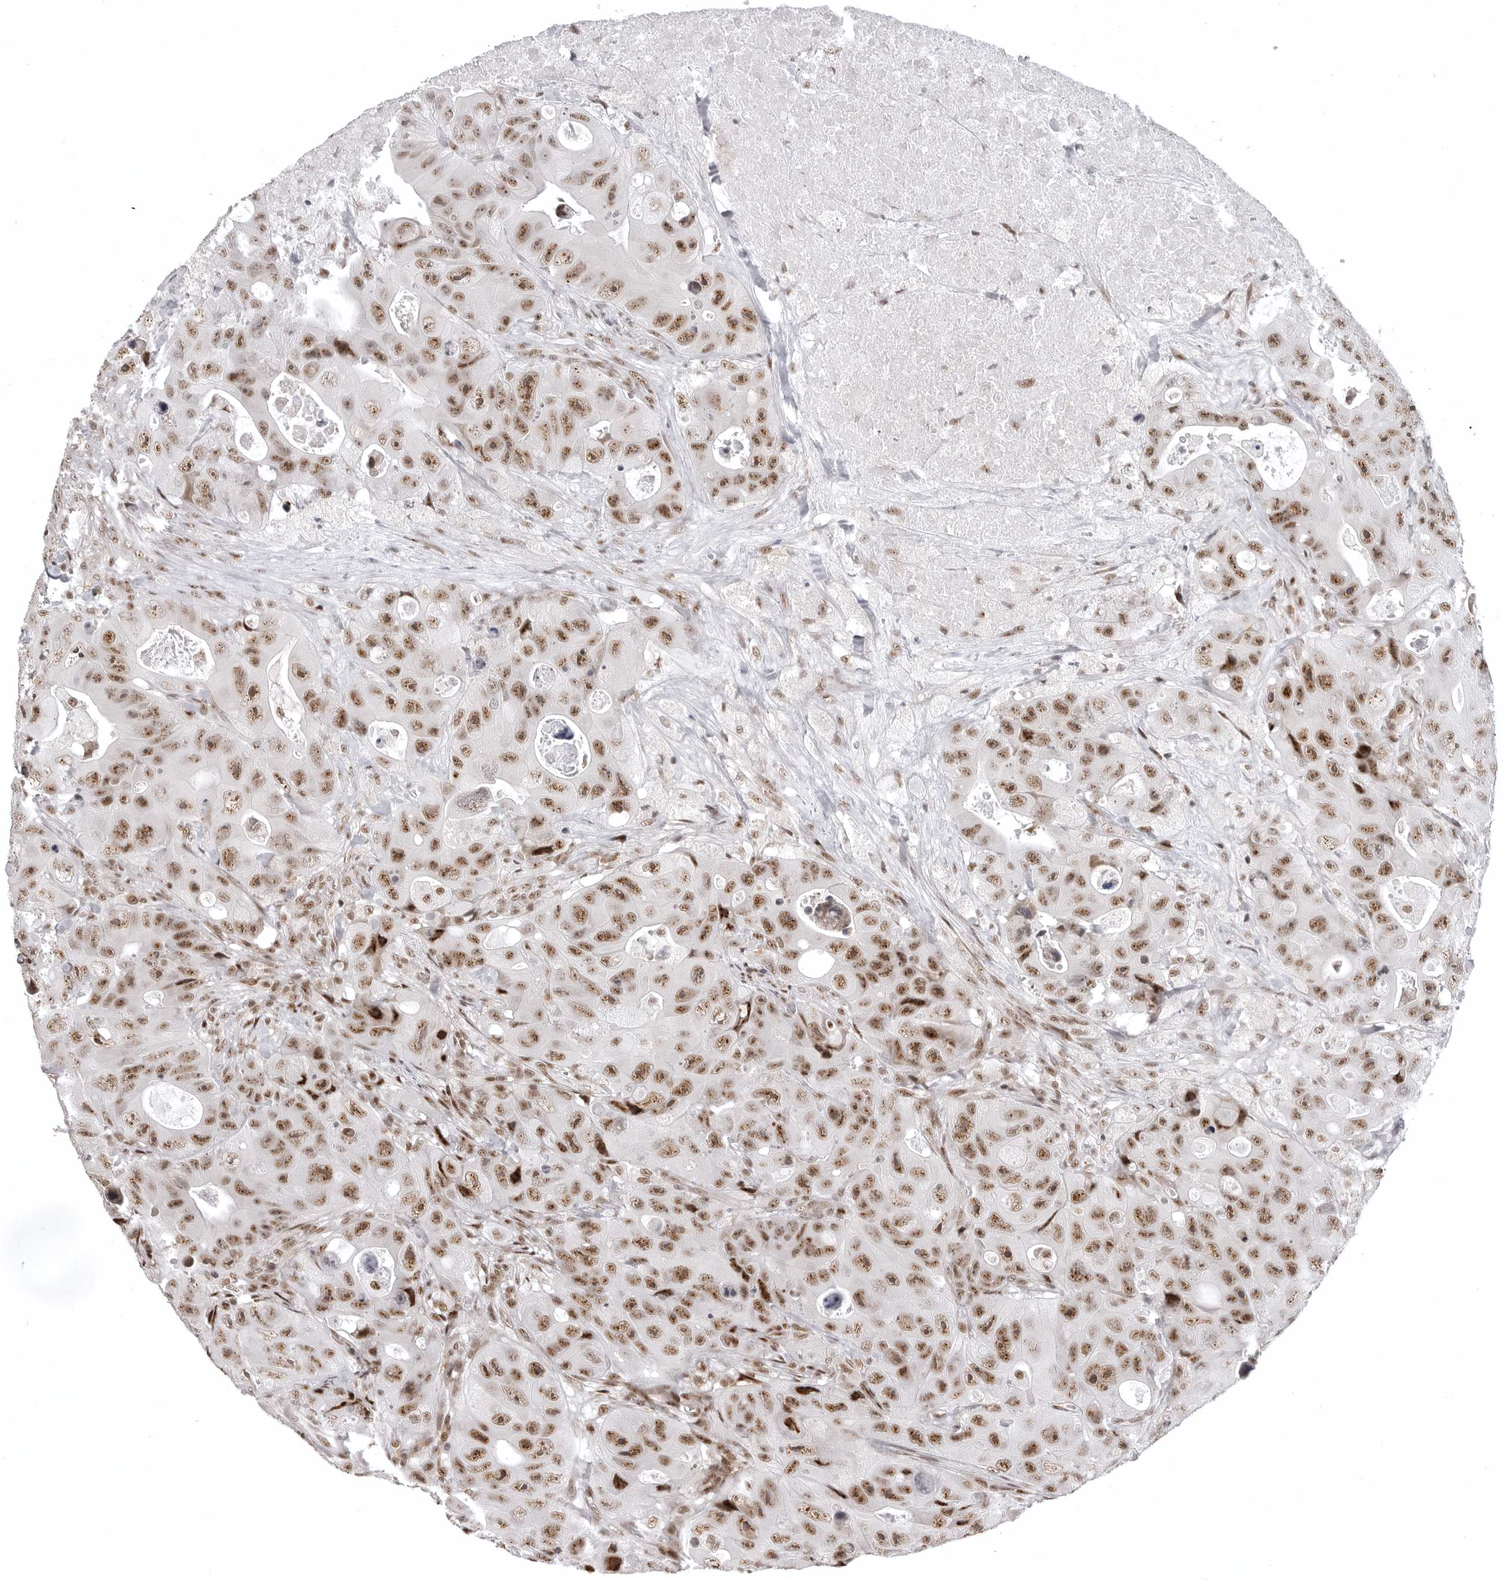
{"staining": {"intensity": "strong", "quantity": ">75%", "location": "nuclear"}, "tissue": "colorectal cancer", "cell_type": "Tumor cells", "image_type": "cancer", "snomed": [{"axis": "morphology", "description": "Adenocarcinoma, NOS"}, {"axis": "topography", "description": "Colon"}], "caption": "High-magnification brightfield microscopy of colorectal cancer (adenocarcinoma) stained with DAB (3,3'-diaminobenzidine) (brown) and counterstained with hematoxylin (blue). tumor cells exhibit strong nuclear positivity is present in approximately>75% of cells. (IHC, brightfield microscopy, high magnification).", "gene": "WRAP53", "patient": {"sex": "female", "age": 46}}